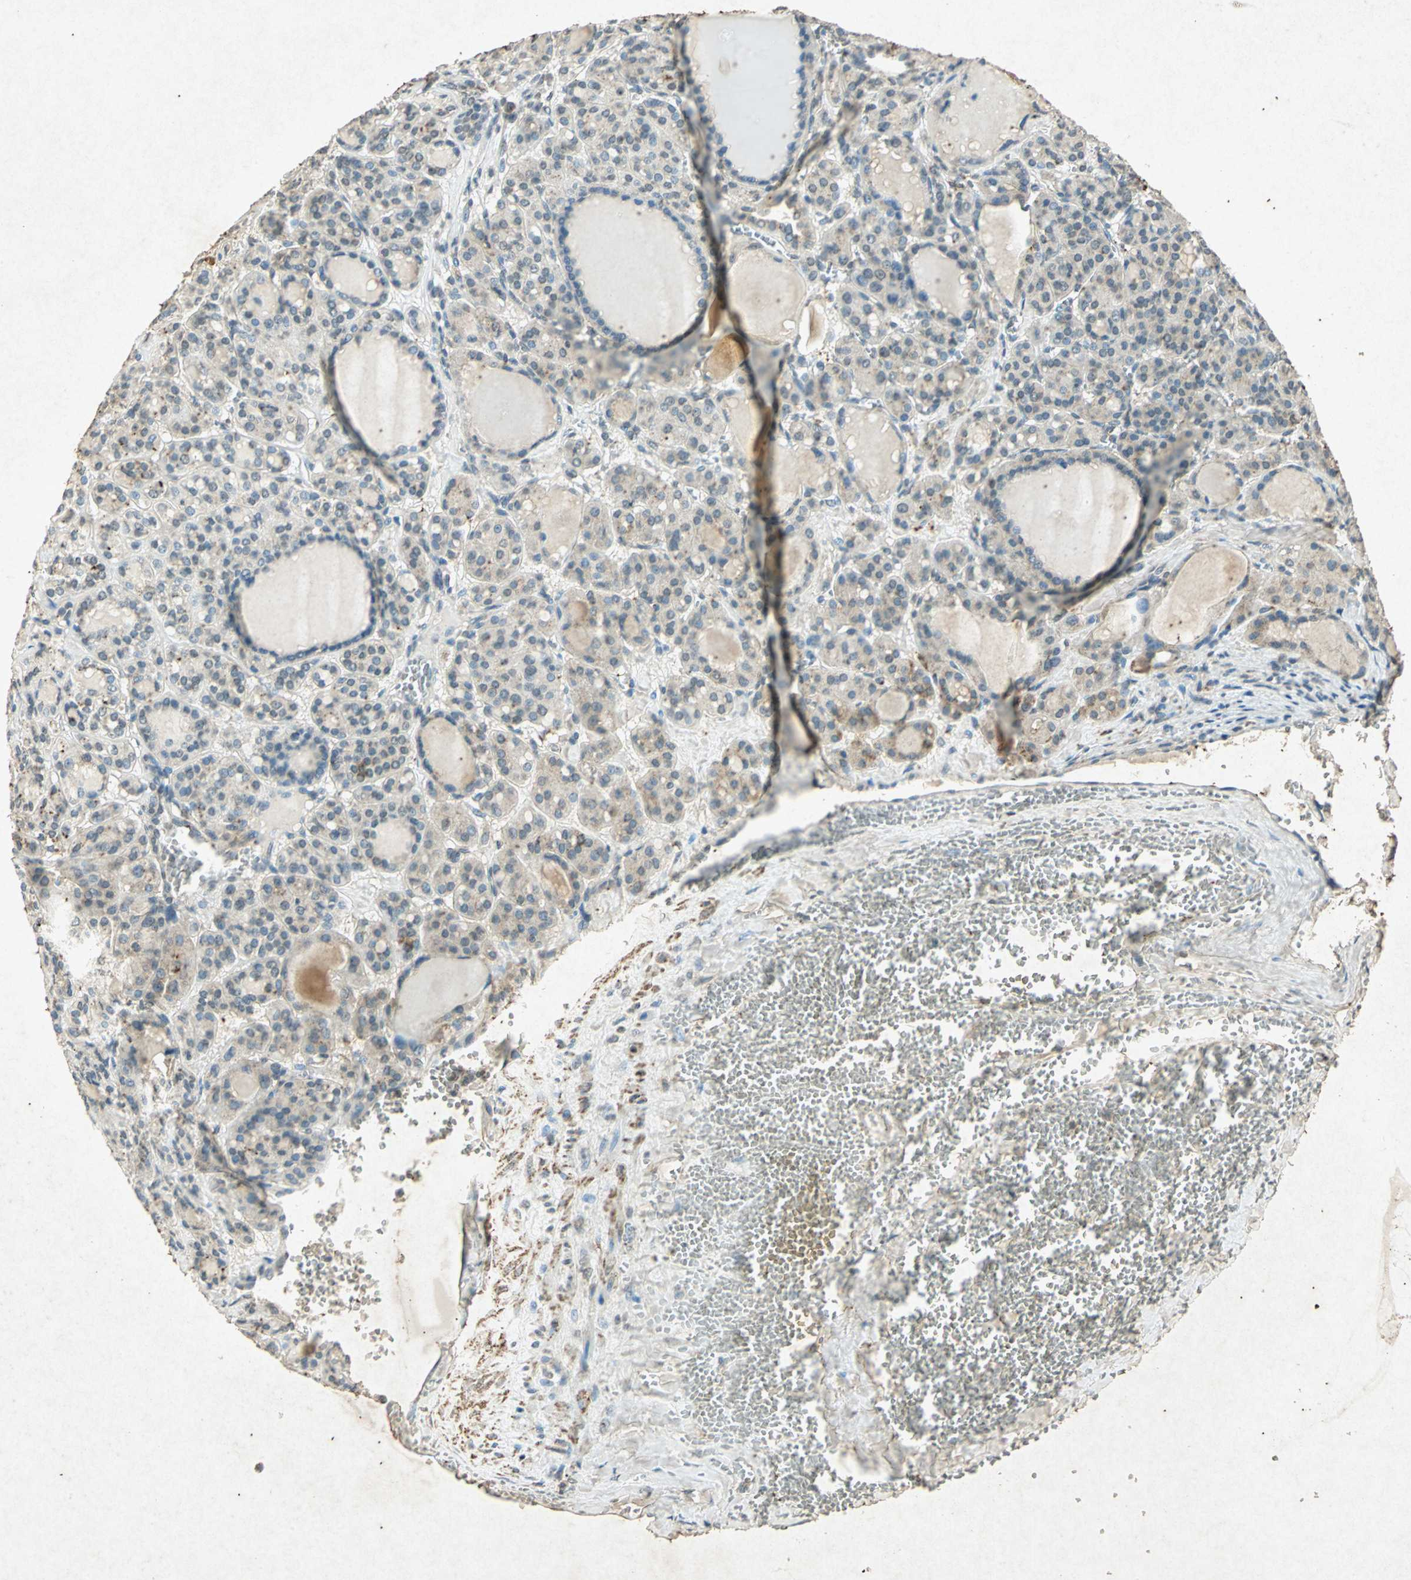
{"staining": {"intensity": "weak", "quantity": "<25%", "location": "cytoplasmic/membranous"}, "tissue": "thyroid cancer", "cell_type": "Tumor cells", "image_type": "cancer", "snomed": [{"axis": "morphology", "description": "Follicular adenoma carcinoma, NOS"}, {"axis": "topography", "description": "Thyroid gland"}], "caption": "Immunohistochemistry of thyroid cancer demonstrates no expression in tumor cells.", "gene": "PSEN1", "patient": {"sex": "female", "age": 71}}